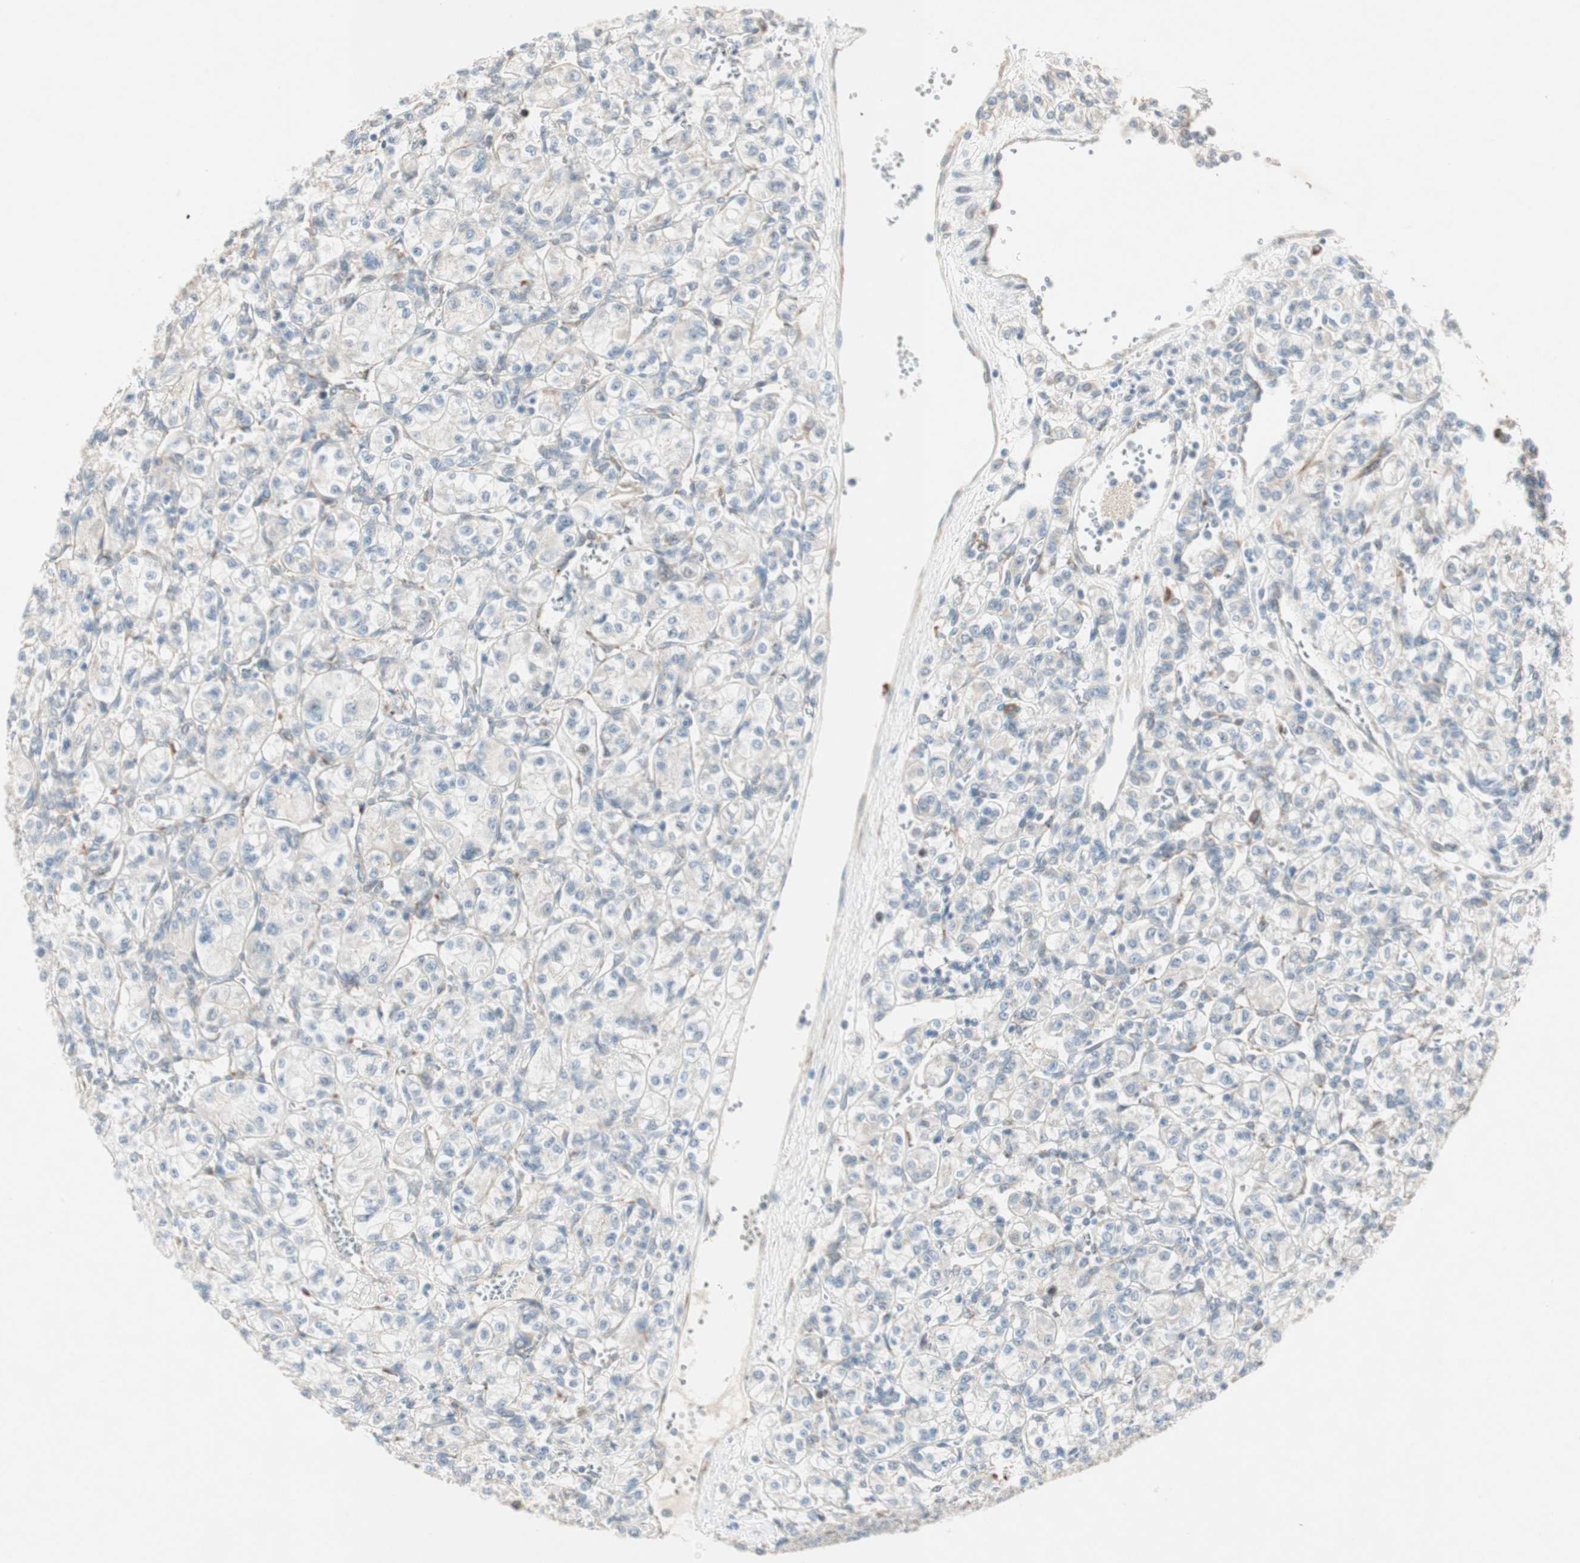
{"staining": {"intensity": "negative", "quantity": "none", "location": "none"}, "tissue": "renal cancer", "cell_type": "Tumor cells", "image_type": "cancer", "snomed": [{"axis": "morphology", "description": "Adenocarcinoma, NOS"}, {"axis": "topography", "description": "Kidney"}], "caption": "IHC photomicrograph of neoplastic tissue: human adenocarcinoma (renal) stained with DAB (3,3'-diaminobenzidine) exhibits no significant protein positivity in tumor cells.", "gene": "ZNF37A", "patient": {"sex": "male", "age": 77}}